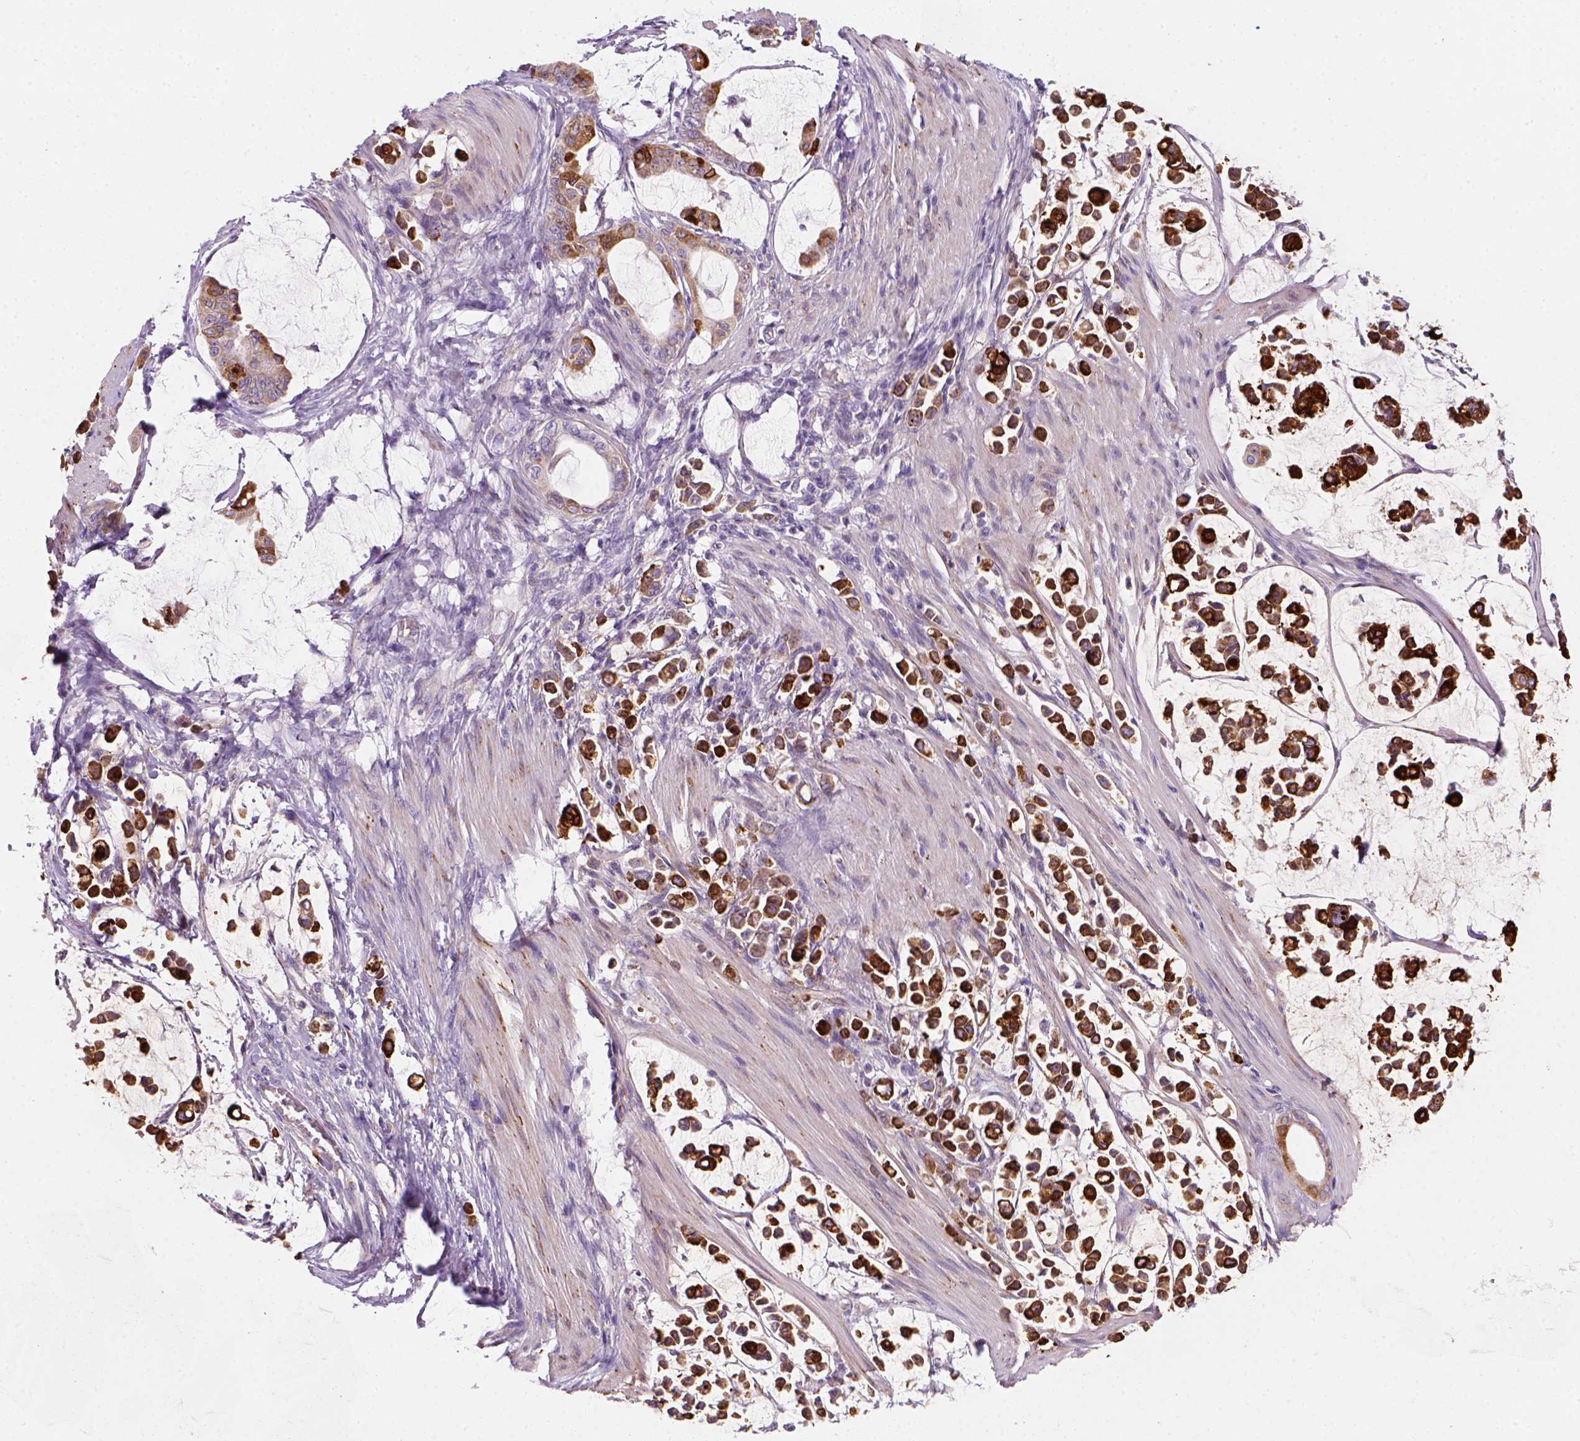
{"staining": {"intensity": "strong", "quantity": ">75%", "location": "cytoplasmic/membranous"}, "tissue": "stomach cancer", "cell_type": "Tumor cells", "image_type": "cancer", "snomed": [{"axis": "morphology", "description": "Adenocarcinoma, NOS"}, {"axis": "topography", "description": "Stomach"}], "caption": "This photomicrograph displays stomach cancer stained with immunohistochemistry (IHC) to label a protein in brown. The cytoplasmic/membranous of tumor cells show strong positivity for the protein. Nuclei are counter-stained blue.", "gene": "CES2", "patient": {"sex": "male", "age": 82}}